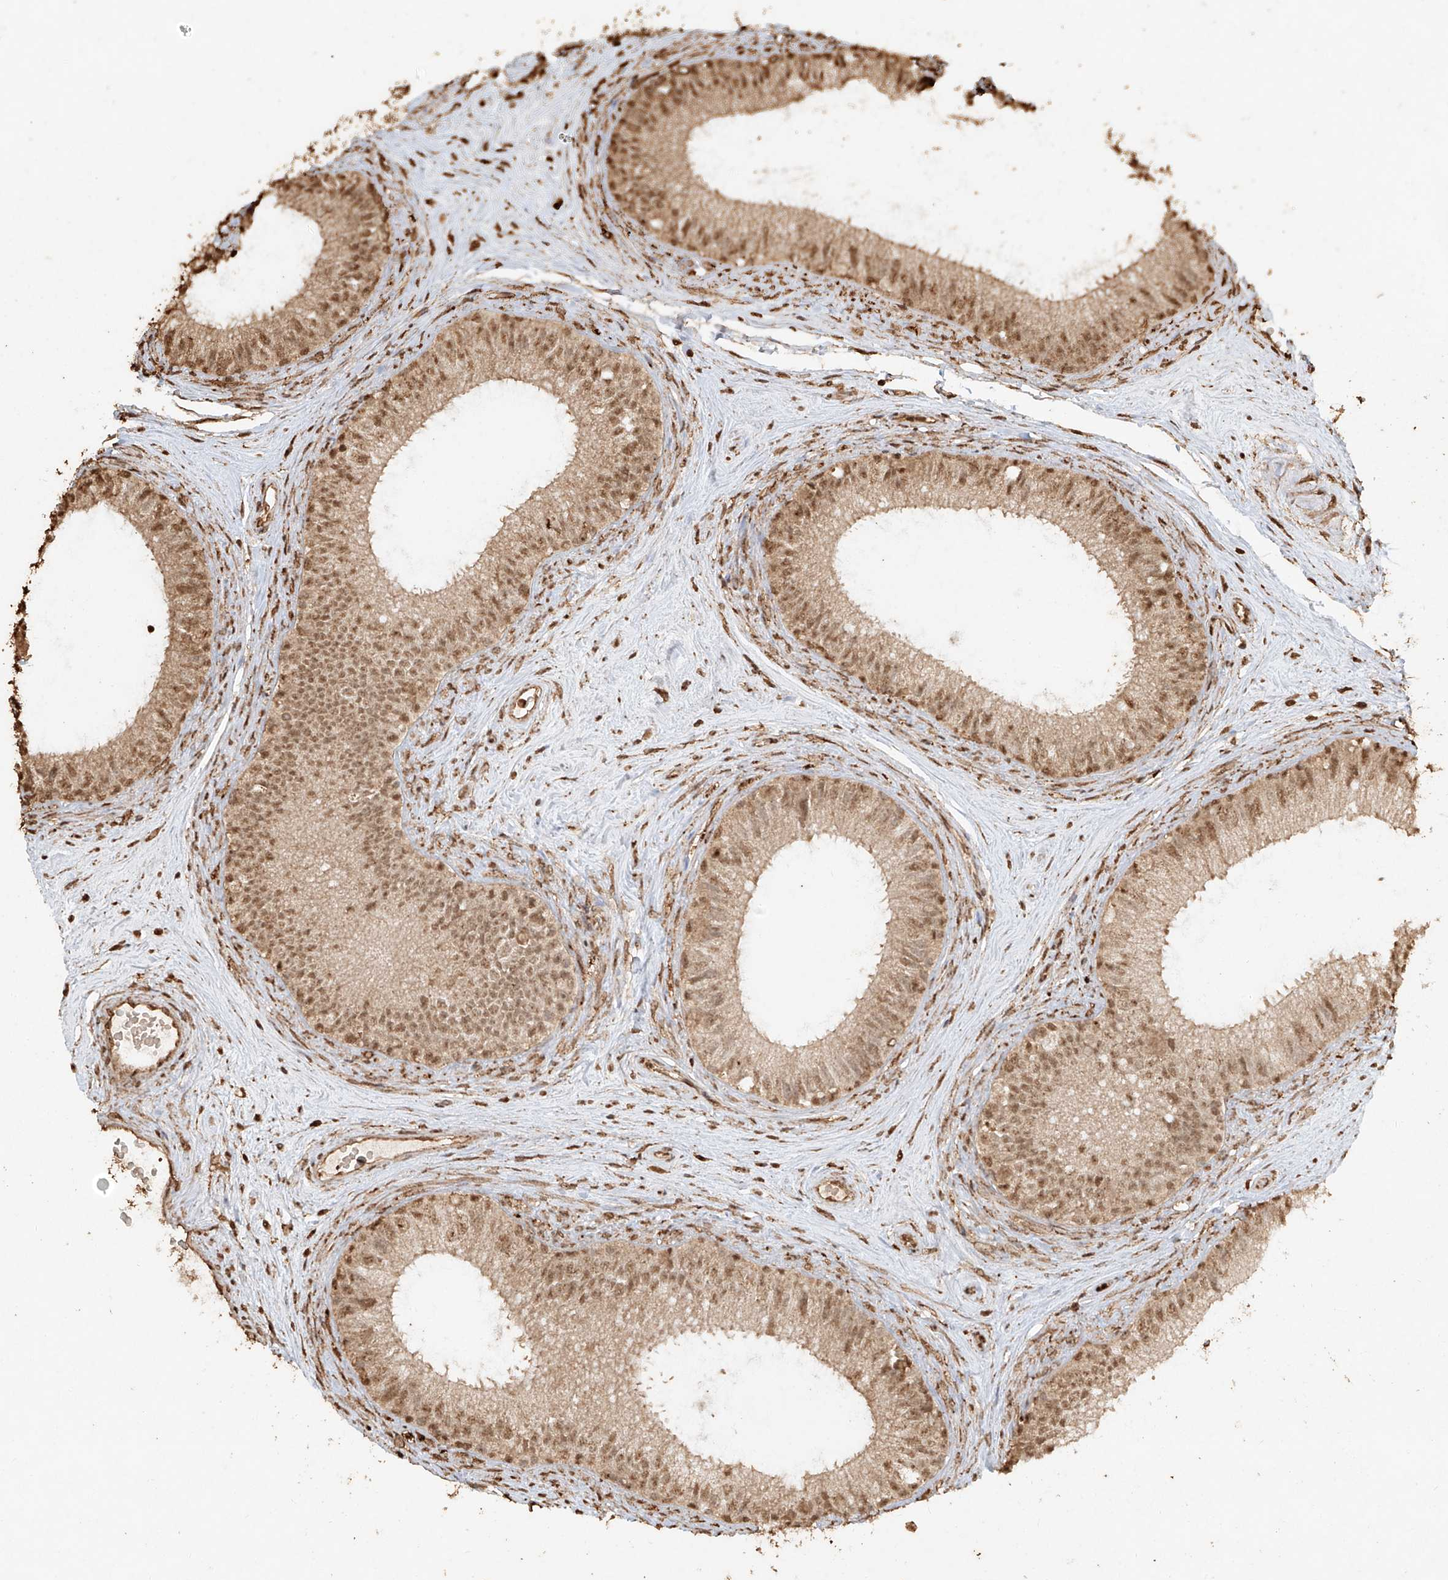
{"staining": {"intensity": "moderate", "quantity": ">75%", "location": "cytoplasmic/membranous,nuclear"}, "tissue": "epididymis", "cell_type": "Glandular cells", "image_type": "normal", "snomed": [{"axis": "morphology", "description": "Normal tissue, NOS"}, {"axis": "topography", "description": "Epididymis"}], "caption": "Epididymis stained with immunohistochemistry (IHC) displays moderate cytoplasmic/membranous,nuclear positivity in approximately >75% of glandular cells.", "gene": "TIGAR", "patient": {"sex": "male", "age": 71}}